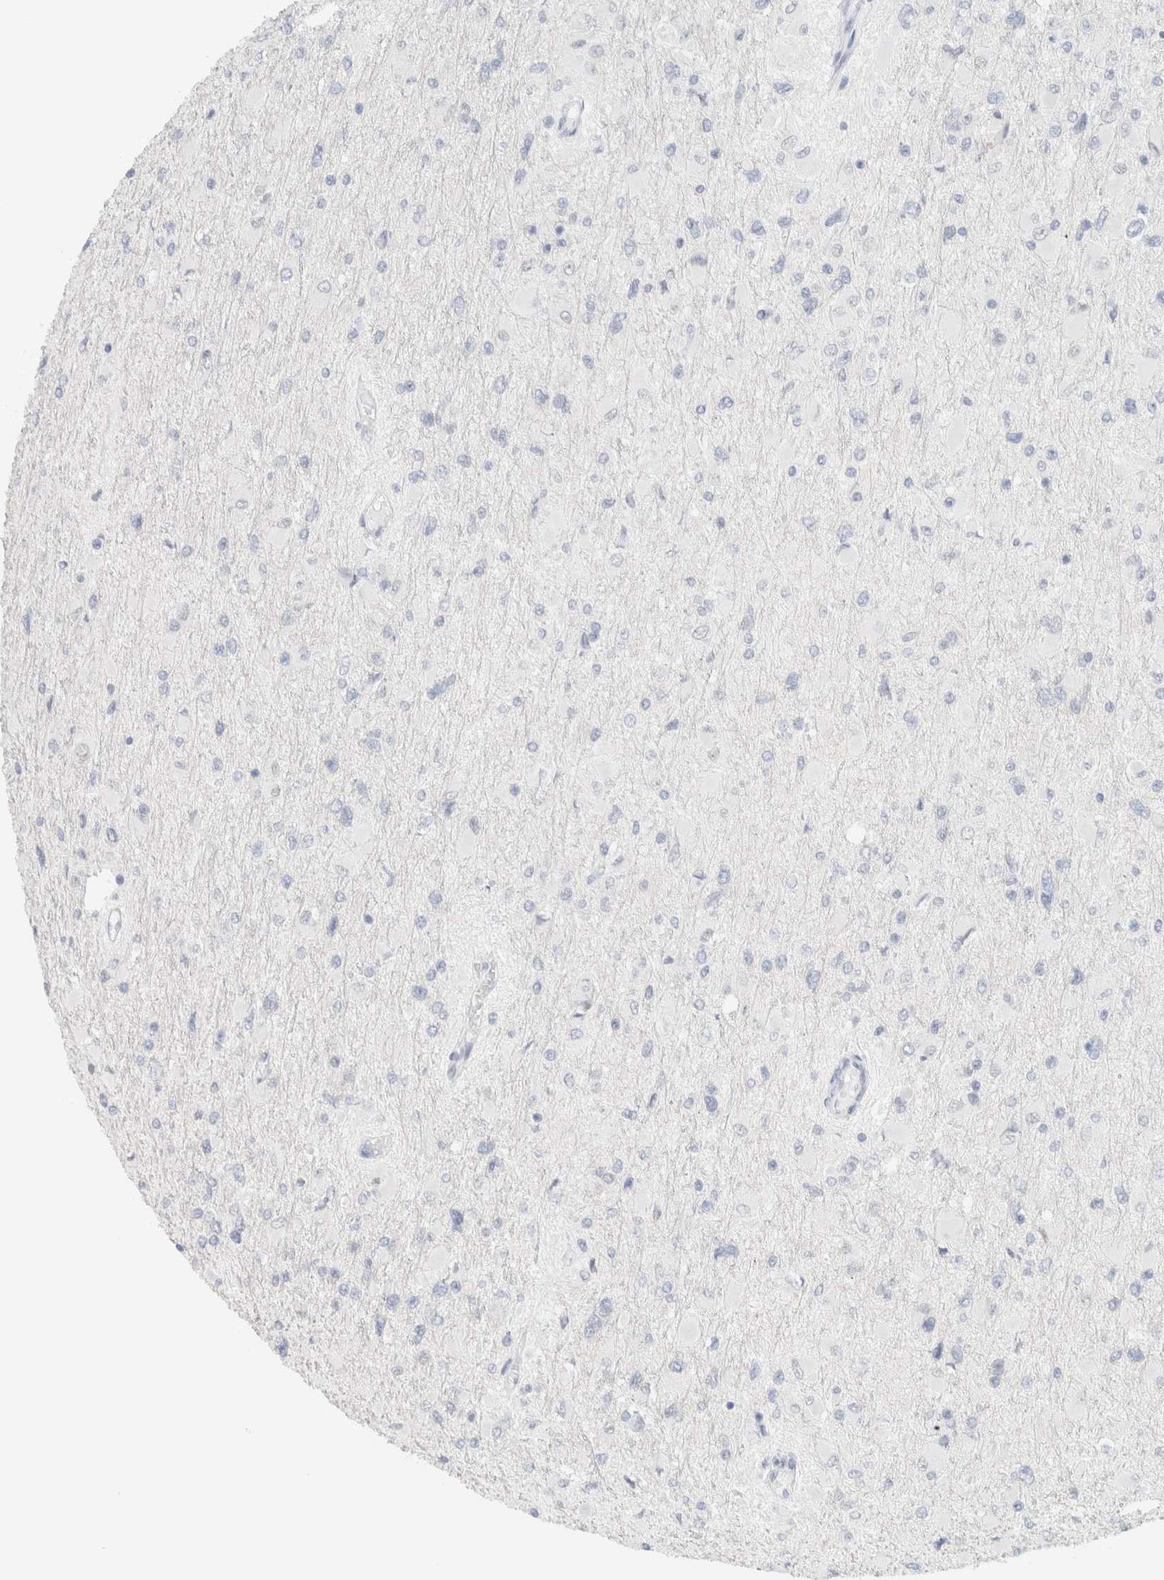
{"staining": {"intensity": "negative", "quantity": "none", "location": "none"}, "tissue": "glioma", "cell_type": "Tumor cells", "image_type": "cancer", "snomed": [{"axis": "morphology", "description": "Glioma, malignant, High grade"}, {"axis": "topography", "description": "Cerebral cortex"}], "caption": "High magnification brightfield microscopy of glioma stained with DAB (3,3'-diaminobenzidine) (brown) and counterstained with hematoxylin (blue): tumor cells show no significant expression.", "gene": "CDH17", "patient": {"sex": "female", "age": 36}}